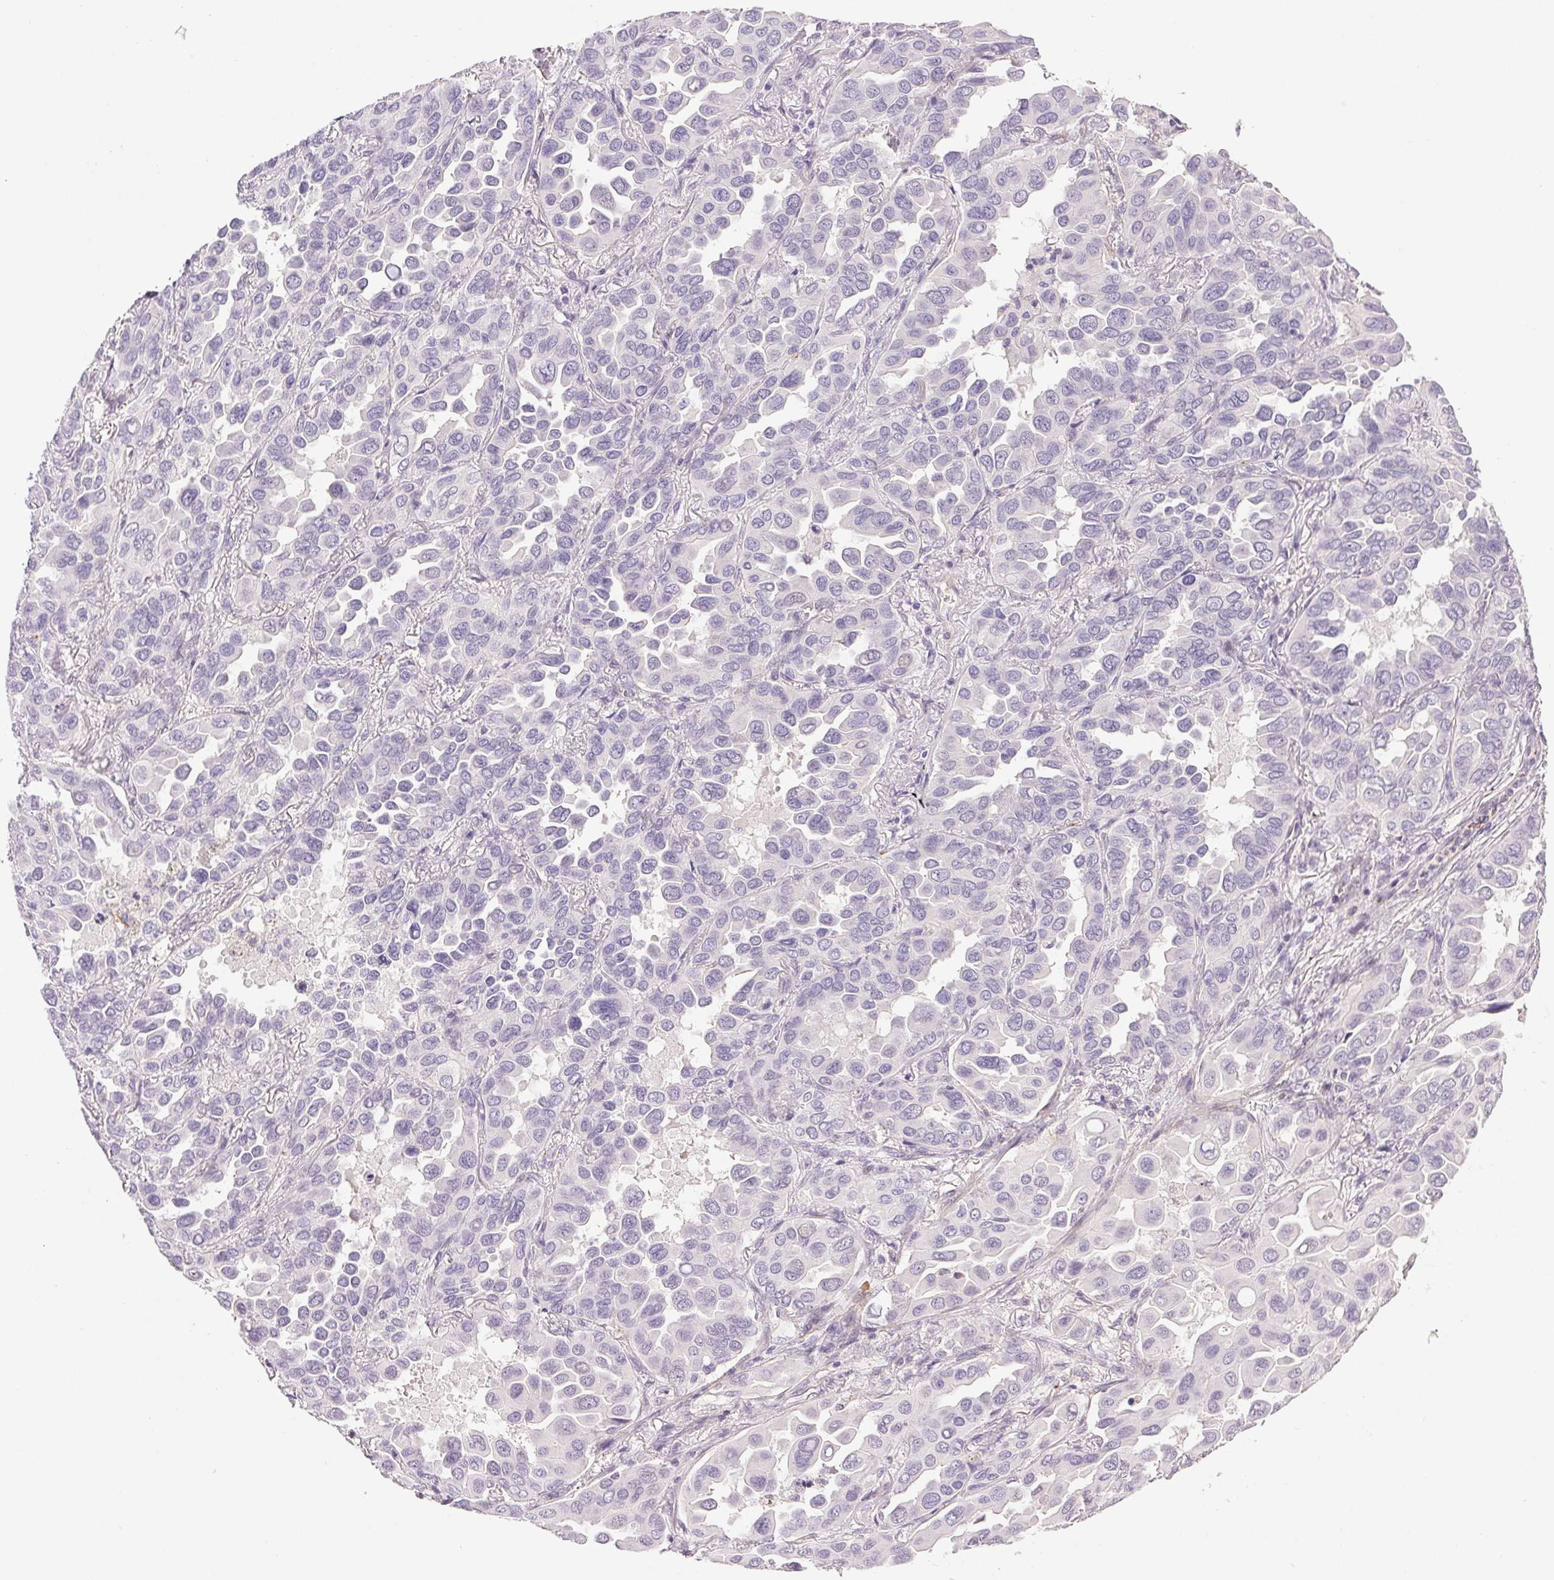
{"staining": {"intensity": "negative", "quantity": "none", "location": "none"}, "tissue": "lung cancer", "cell_type": "Tumor cells", "image_type": "cancer", "snomed": [{"axis": "morphology", "description": "Adenocarcinoma, NOS"}, {"axis": "topography", "description": "Lung"}], "caption": "Protein analysis of lung cancer demonstrates no significant positivity in tumor cells.", "gene": "PRL", "patient": {"sex": "male", "age": 64}}